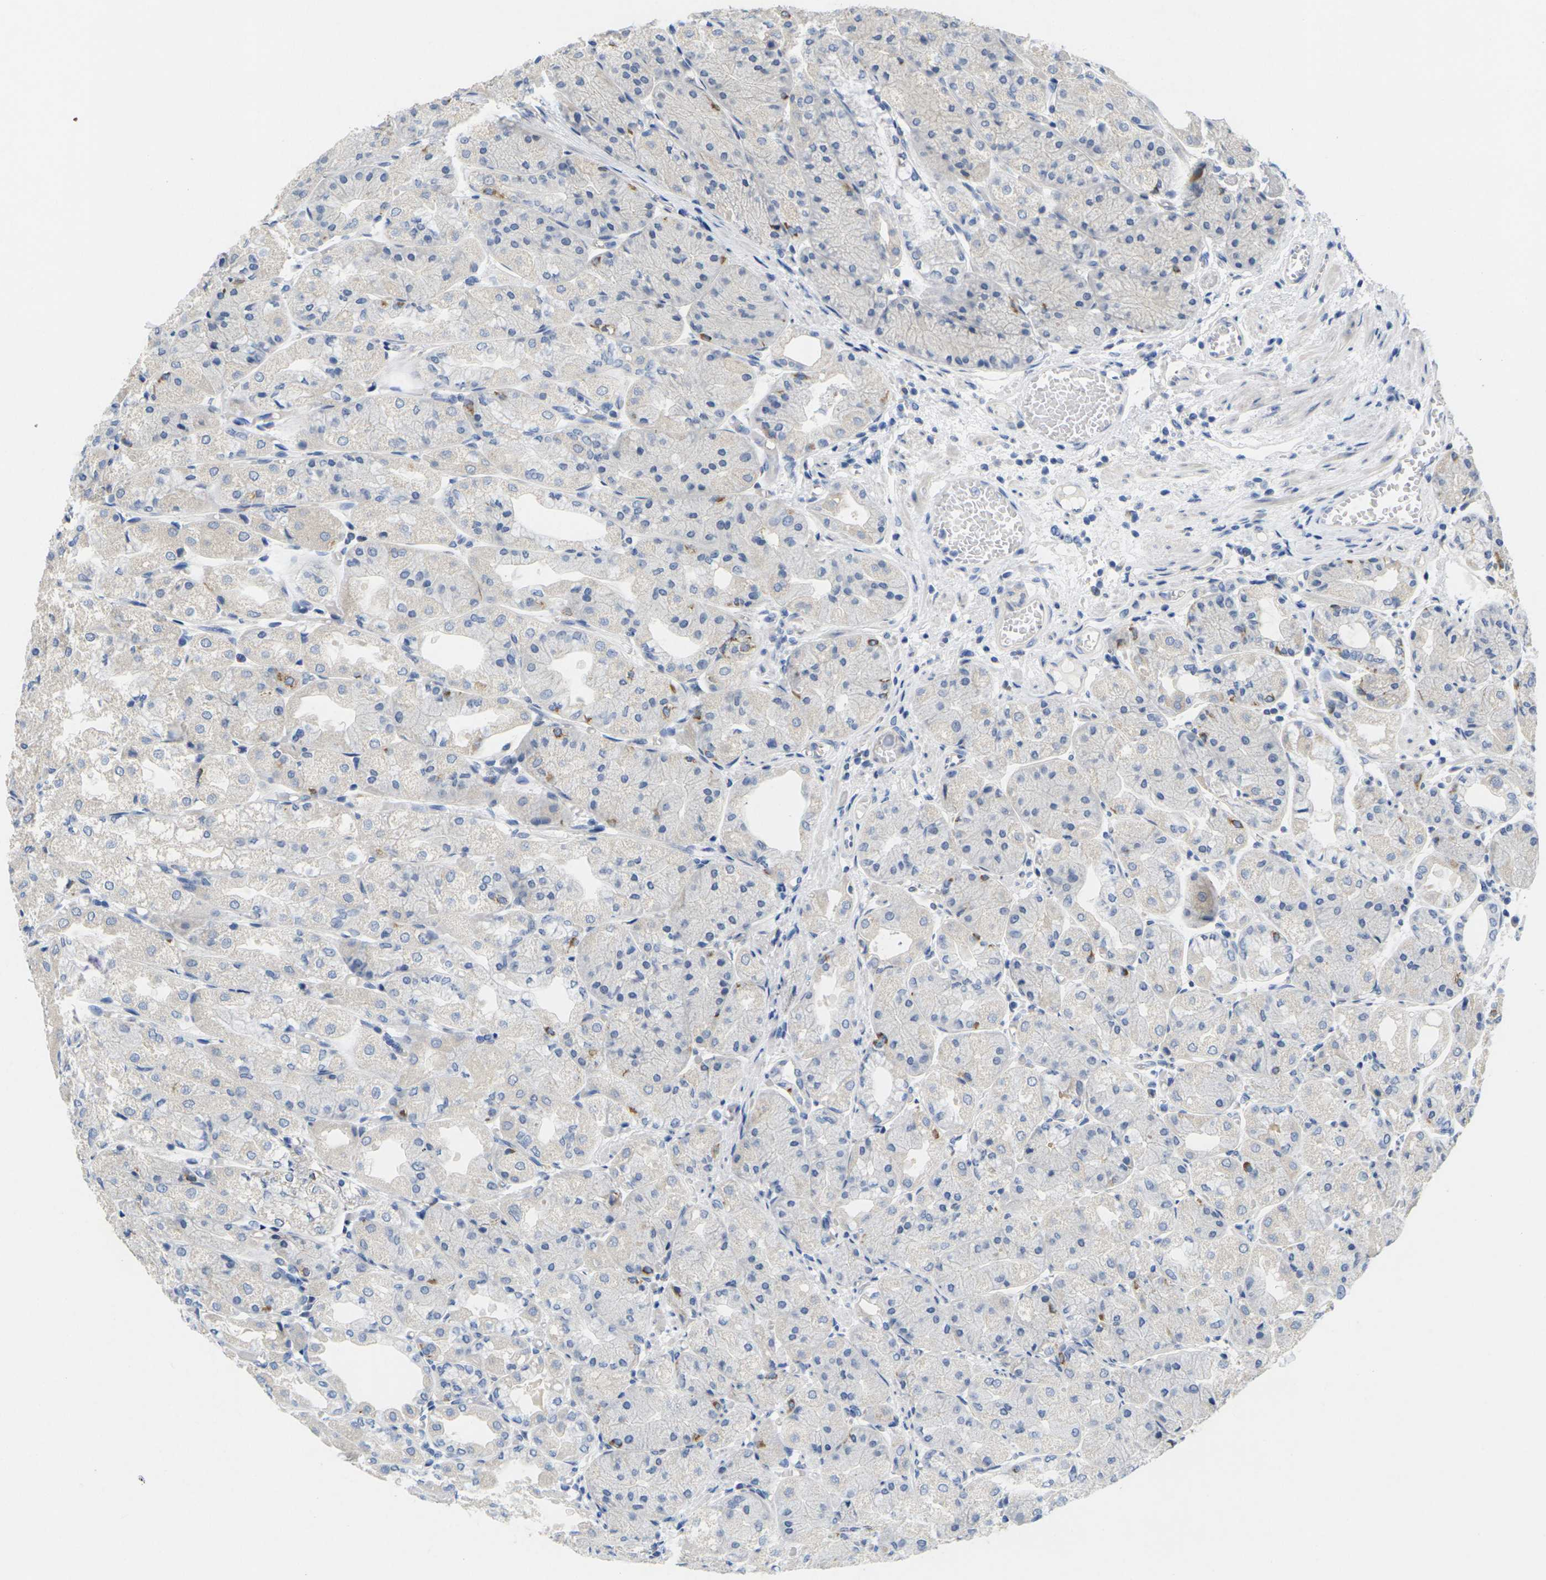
{"staining": {"intensity": "weak", "quantity": "<25%", "location": "cytoplasmic/membranous"}, "tissue": "stomach", "cell_type": "Glandular cells", "image_type": "normal", "snomed": [{"axis": "morphology", "description": "Normal tissue, NOS"}, {"axis": "topography", "description": "Stomach, upper"}], "caption": "IHC photomicrograph of benign human stomach stained for a protein (brown), which exhibits no expression in glandular cells.", "gene": "TNNI3", "patient": {"sex": "male", "age": 72}}